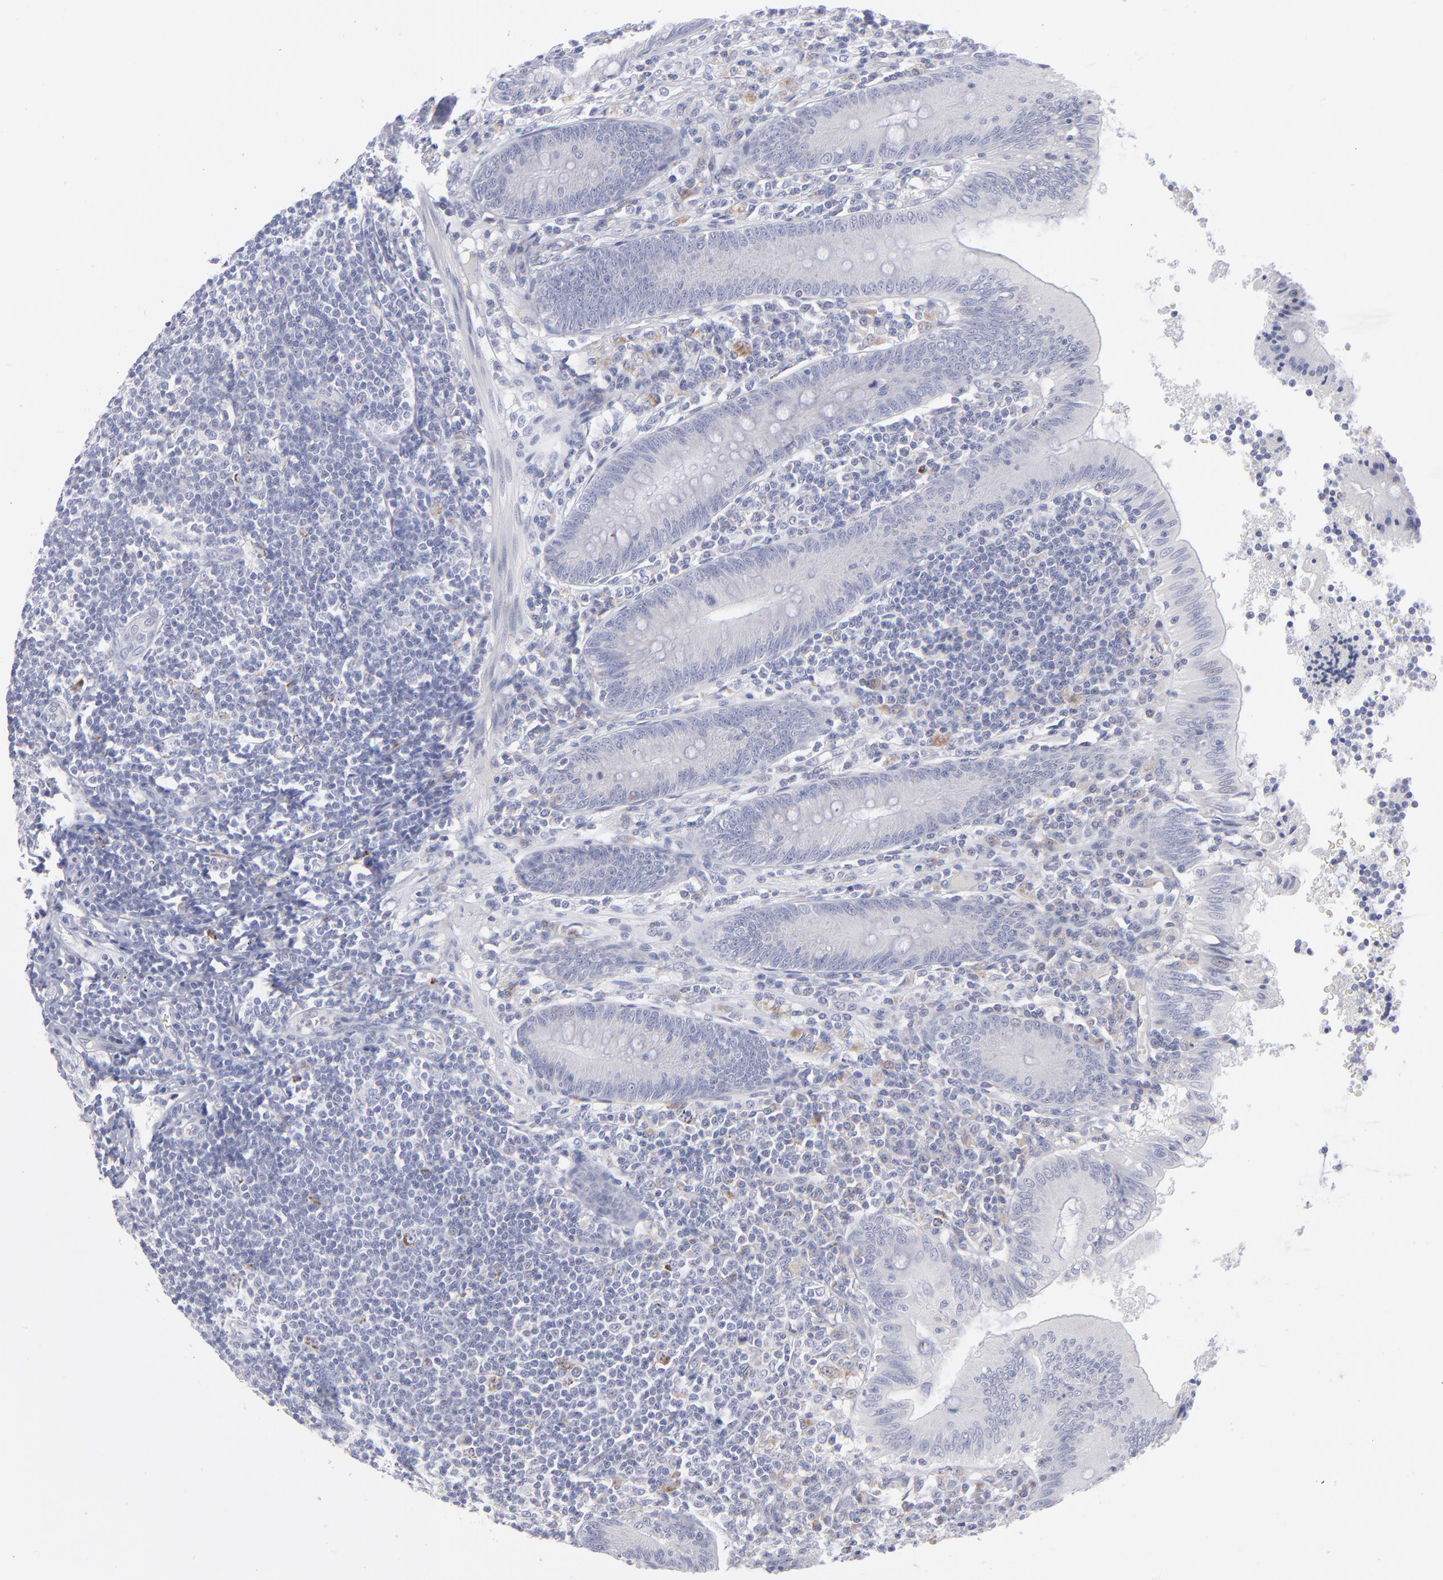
{"staining": {"intensity": "negative", "quantity": "none", "location": "none"}, "tissue": "appendix", "cell_type": "Glandular cells", "image_type": "normal", "snomed": [{"axis": "morphology", "description": "Normal tissue, NOS"}, {"axis": "morphology", "description": "Inflammation, NOS"}, {"axis": "topography", "description": "Appendix"}], "caption": "This is a image of immunohistochemistry staining of benign appendix, which shows no staining in glandular cells.", "gene": "MTHFD2", "patient": {"sex": "male", "age": 46}}